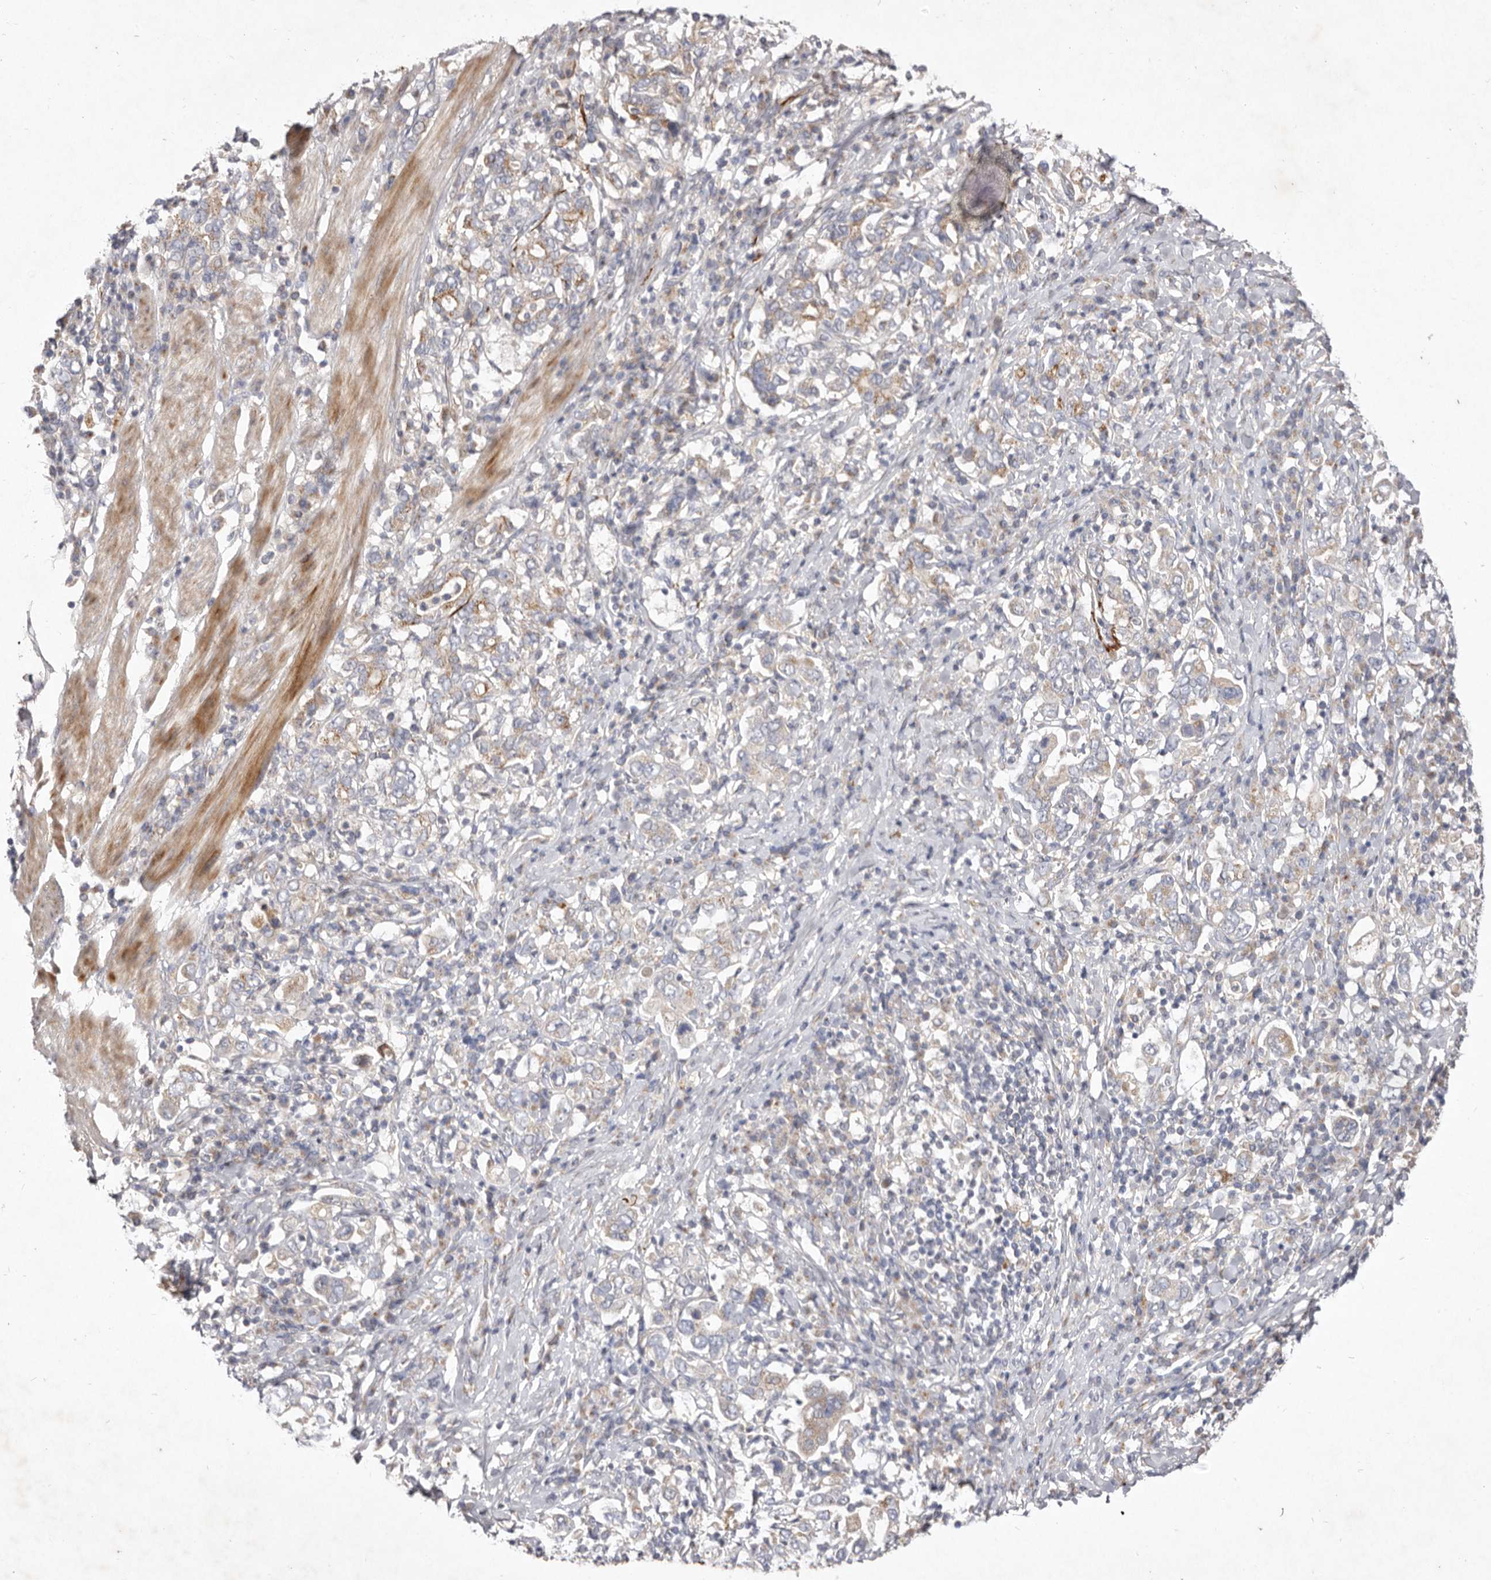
{"staining": {"intensity": "moderate", "quantity": "<25%", "location": "cytoplasmic/membranous"}, "tissue": "stomach cancer", "cell_type": "Tumor cells", "image_type": "cancer", "snomed": [{"axis": "morphology", "description": "Adenocarcinoma, NOS"}, {"axis": "topography", "description": "Stomach, upper"}], "caption": "This is an image of immunohistochemistry (IHC) staining of adenocarcinoma (stomach), which shows moderate expression in the cytoplasmic/membranous of tumor cells.", "gene": "USP24", "patient": {"sex": "male", "age": 62}}